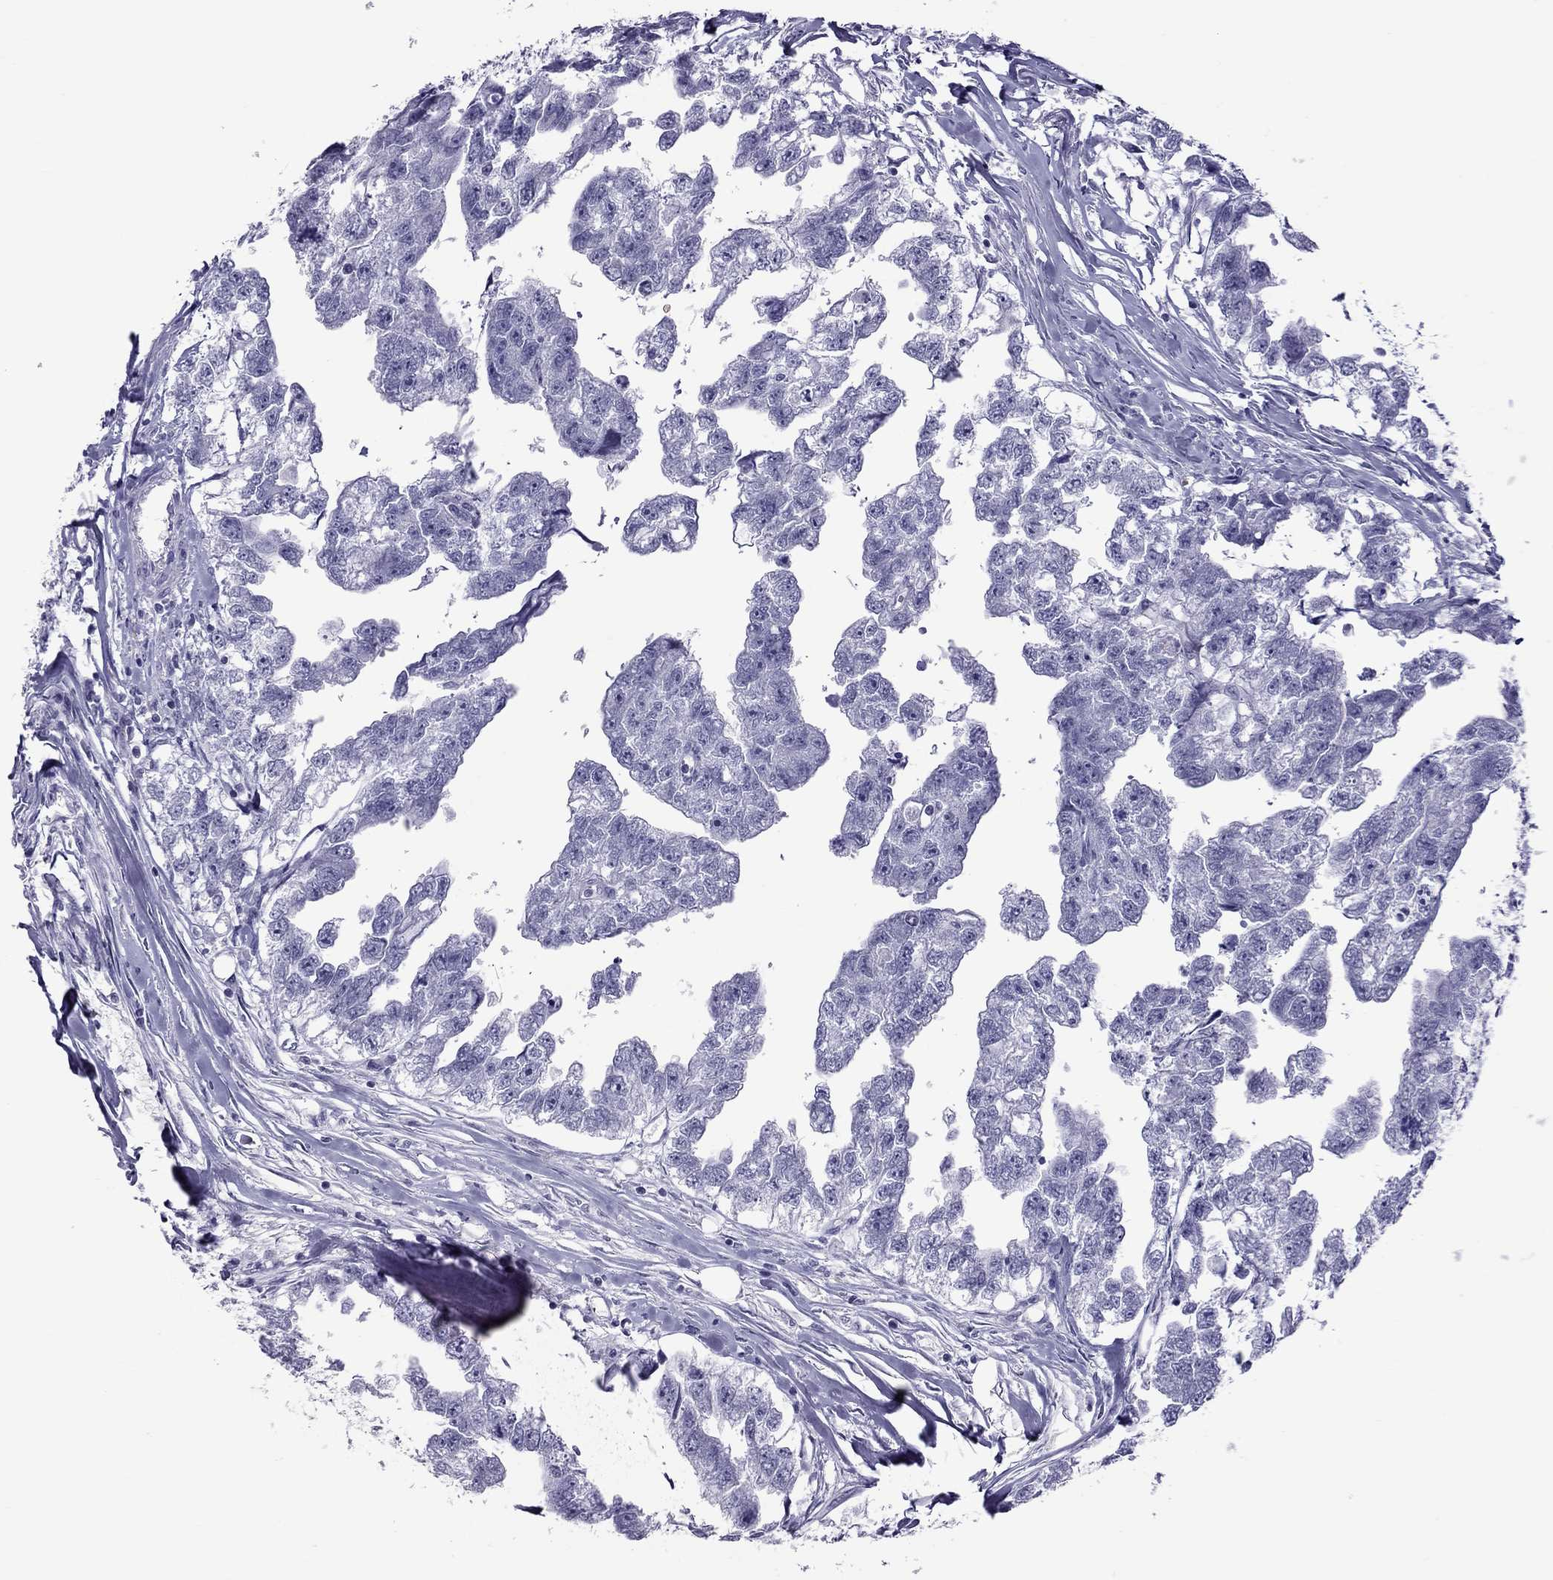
{"staining": {"intensity": "negative", "quantity": "none", "location": "none"}, "tissue": "testis cancer", "cell_type": "Tumor cells", "image_type": "cancer", "snomed": [{"axis": "morphology", "description": "Carcinoma, Embryonal, NOS"}, {"axis": "morphology", "description": "Teratoma, malignant, NOS"}, {"axis": "topography", "description": "Testis"}], "caption": "Teratoma (malignant) (testis) was stained to show a protein in brown. There is no significant expression in tumor cells.", "gene": "TEX14", "patient": {"sex": "male", "age": 44}}